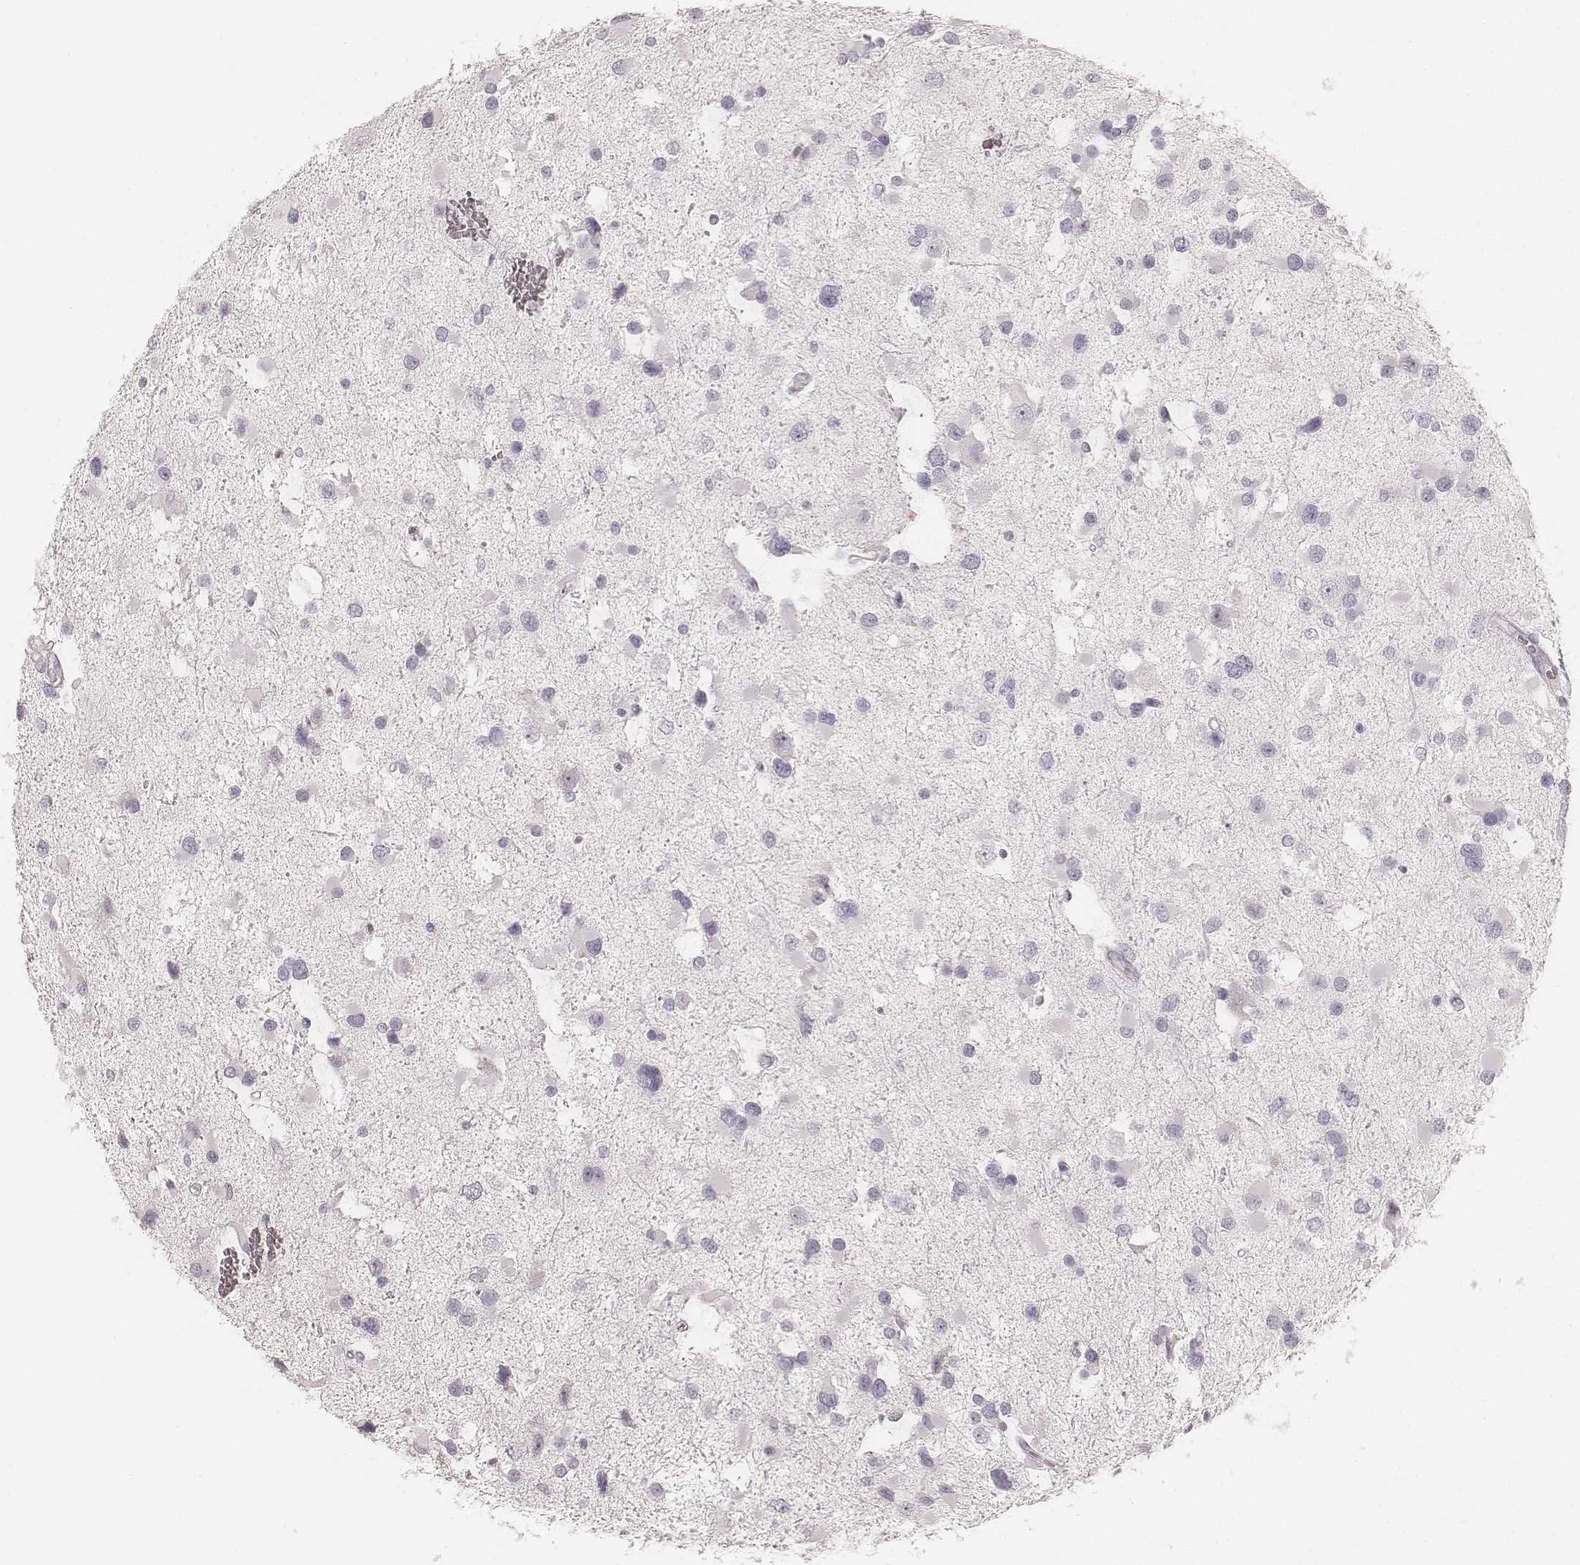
{"staining": {"intensity": "negative", "quantity": "none", "location": "none"}, "tissue": "glioma", "cell_type": "Tumor cells", "image_type": "cancer", "snomed": [{"axis": "morphology", "description": "Glioma, malignant, Low grade"}, {"axis": "topography", "description": "Brain"}], "caption": "Immunohistochemistry (IHC) histopathology image of neoplastic tissue: low-grade glioma (malignant) stained with DAB (3,3'-diaminobenzidine) reveals no significant protein staining in tumor cells.", "gene": "KRT31", "patient": {"sex": "female", "age": 32}}